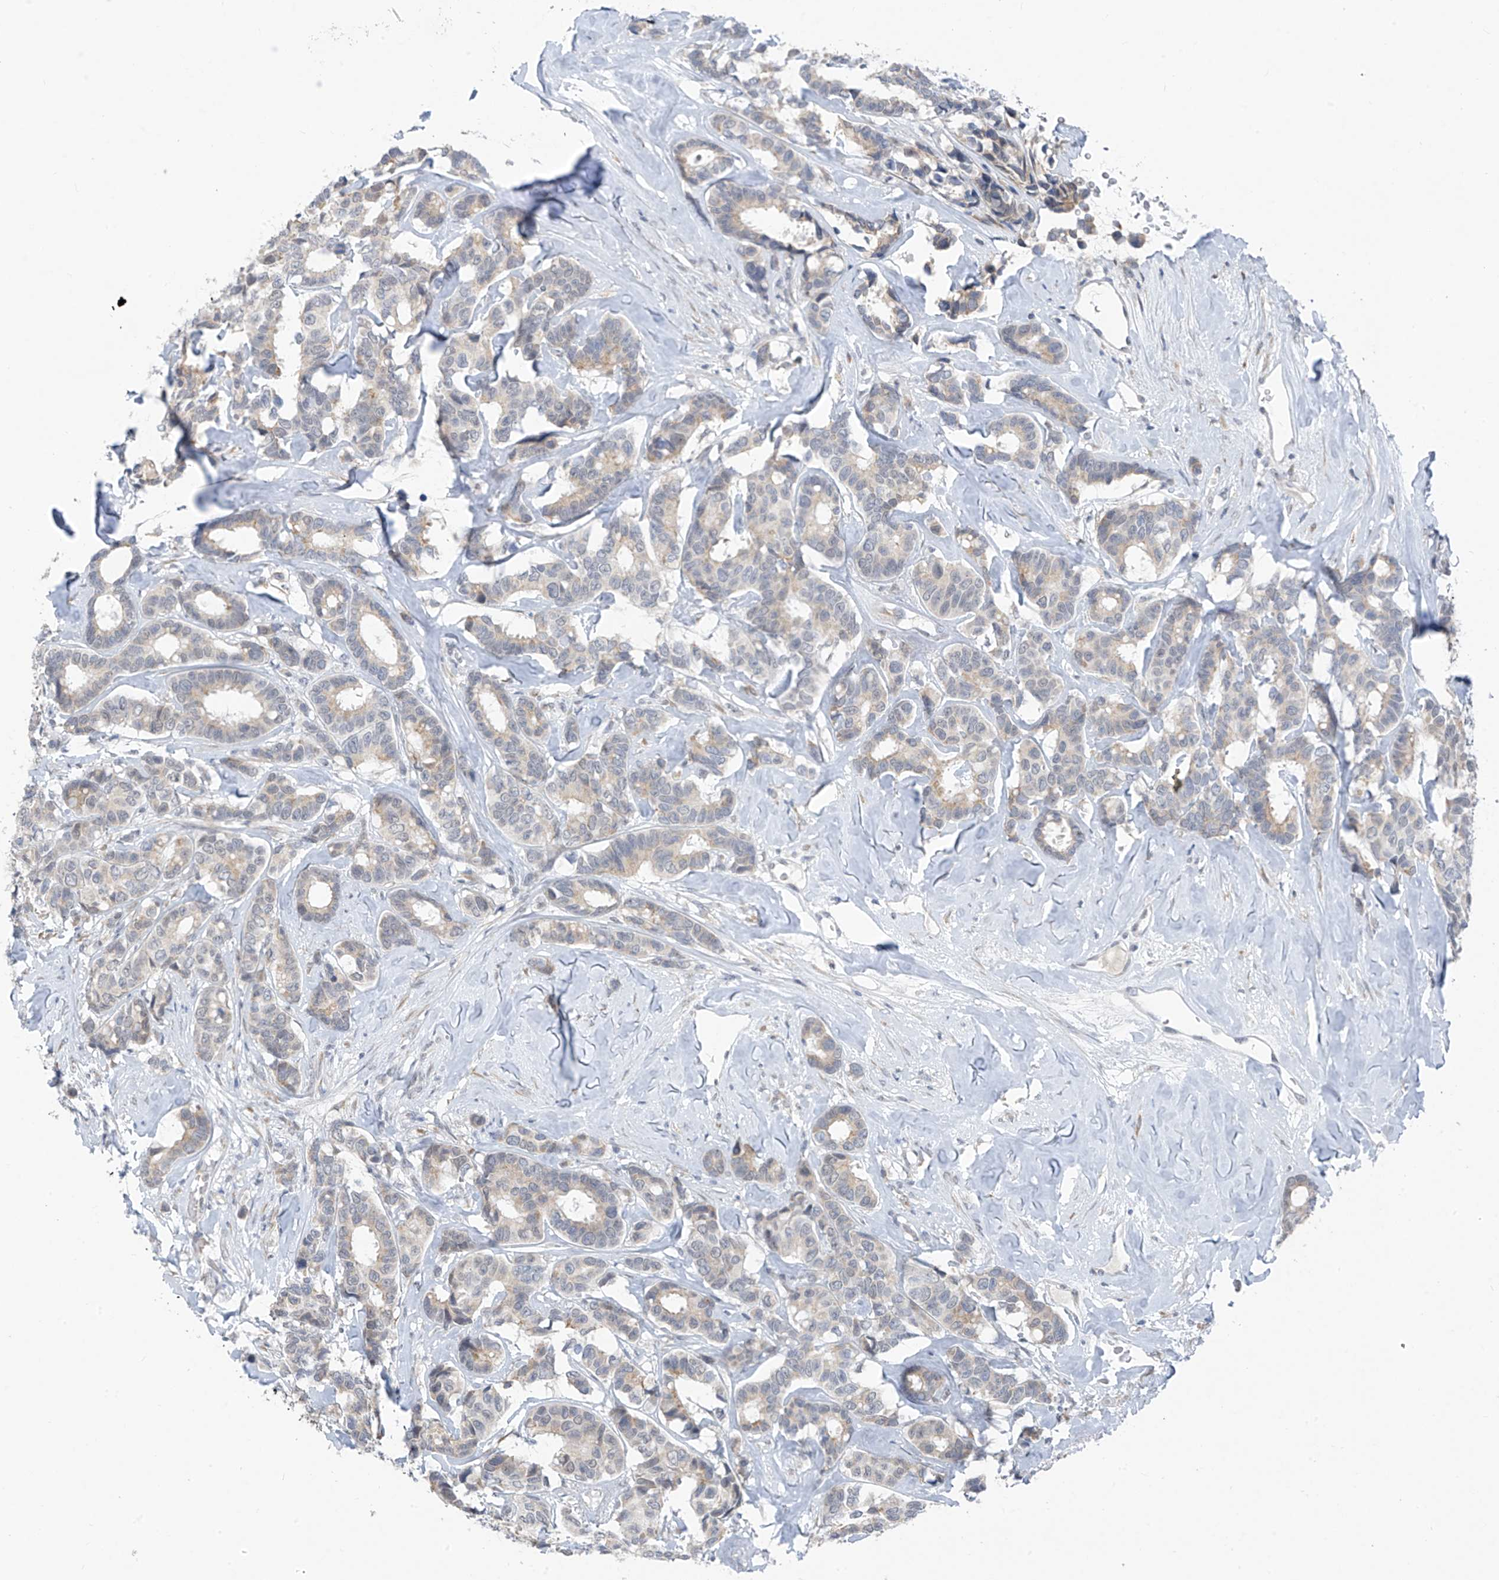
{"staining": {"intensity": "weak", "quantity": "<25%", "location": "cytoplasmic/membranous"}, "tissue": "breast cancer", "cell_type": "Tumor cells", "image_type": "cancer", "snomed": [{"axis": "morphology", "description": "Duct carcinoma"}, {"axis": "topography", "description": "Breast"}], "caption": "Breast cancer was stained to show a protein in brown. There is no significant expression in tumor cells.", "gene": "CYP4V2", "patient": {"sex": "female", "age": 87}}